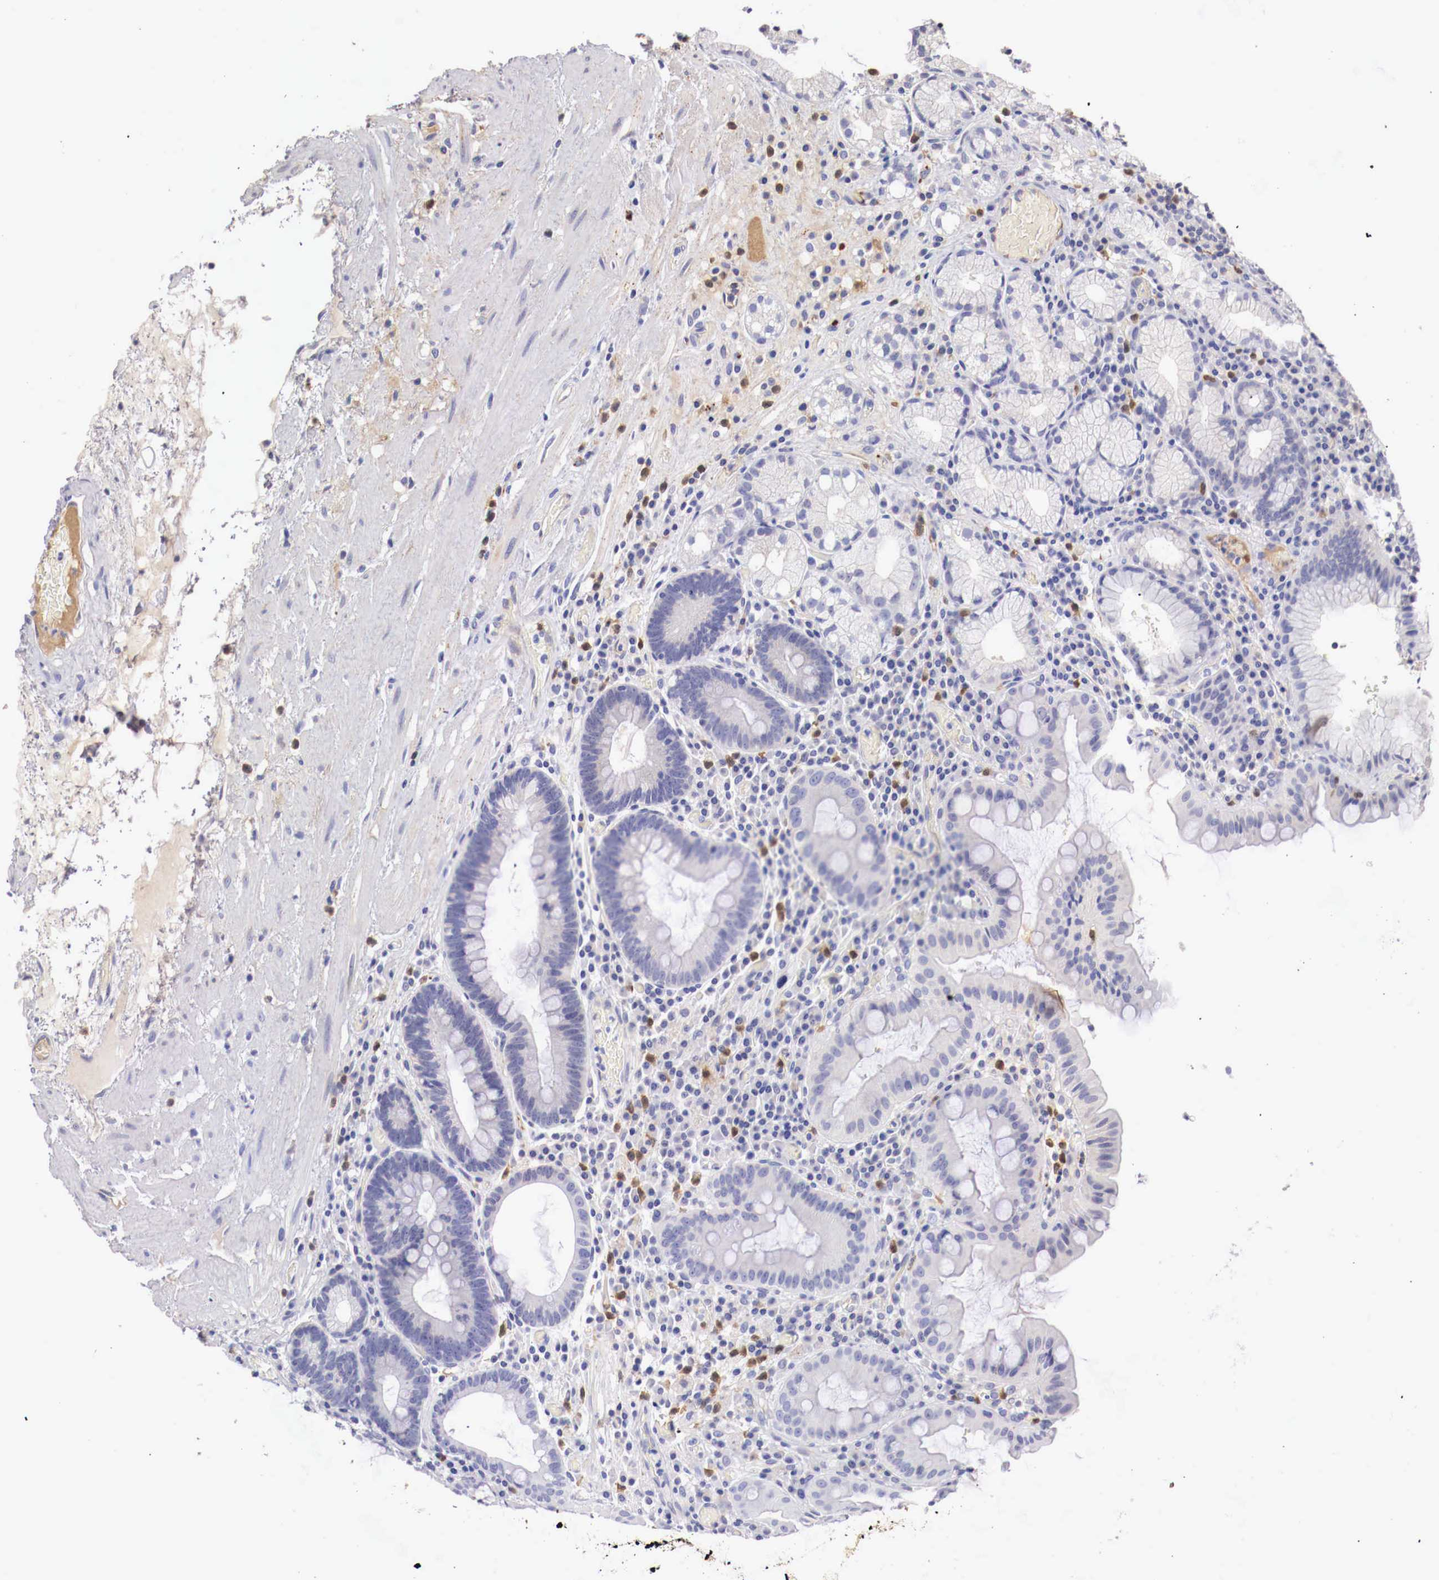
{"staining": {"intensity": "negative", "quantity": "none", "location": "none"}, "tissue": "stomach", "cell_type": "Glandular cells", "image_type": "normal", "snomed": [{"axis": "morphology", "description": "Normal tissue, NOS"}, {"axis": "topography", "description": "Stomach, lower"}, {"axis": "topography", "description": "Duodenum"}], "caption": "IHC photomicrograph of unremarkable stomach stained for a protein (brown), which exhibits no expression in glandular cells.", "gene": "PITPNA", "patient": {"sex": "male", "age": 84}}